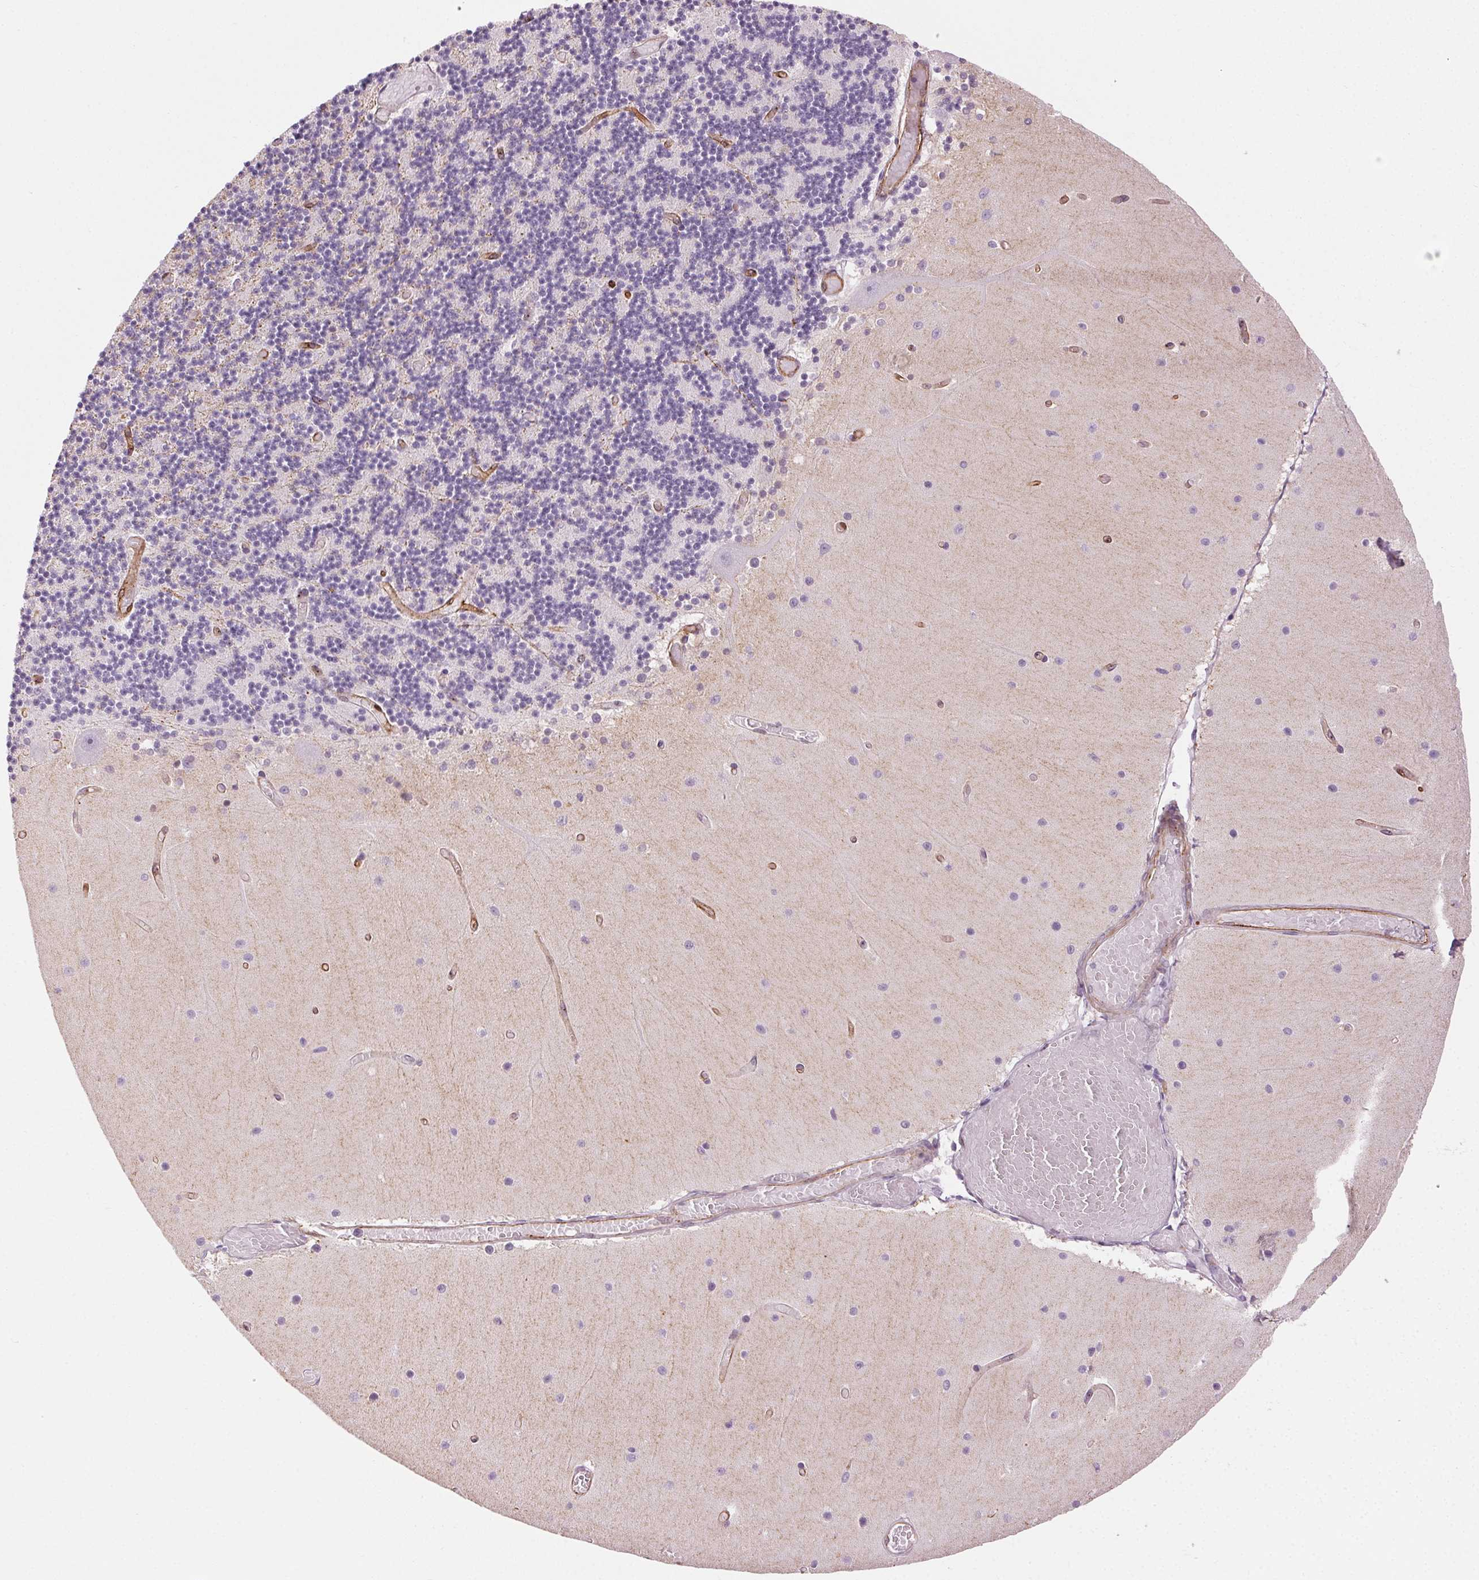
{"staining": {"intensity": "negative", "quantity": "none", "location": "none"}, "tissue": "cerebellum", "cell_type": "Cells in granular layer", "image_type": "normal", "snomed": [{"axis": "morphology", "description": "Normal tissue, NOS"}, {"axis": "topography", "description": "Cerebellum"}], "caption": "This micrograph is of unremarkable cerebellum stained with immunohistochemistry (IHC) to label a protein in brown with the nuclei are counter-stained blue. There is no positivity in cells in granular layer. Brightfield microscopy of IHC stained with DAB (brown) and hematoxylin (blue), captured at high magnification.", "gene": "AIF1L", "patient": {"sex": "female", "age": 28}}